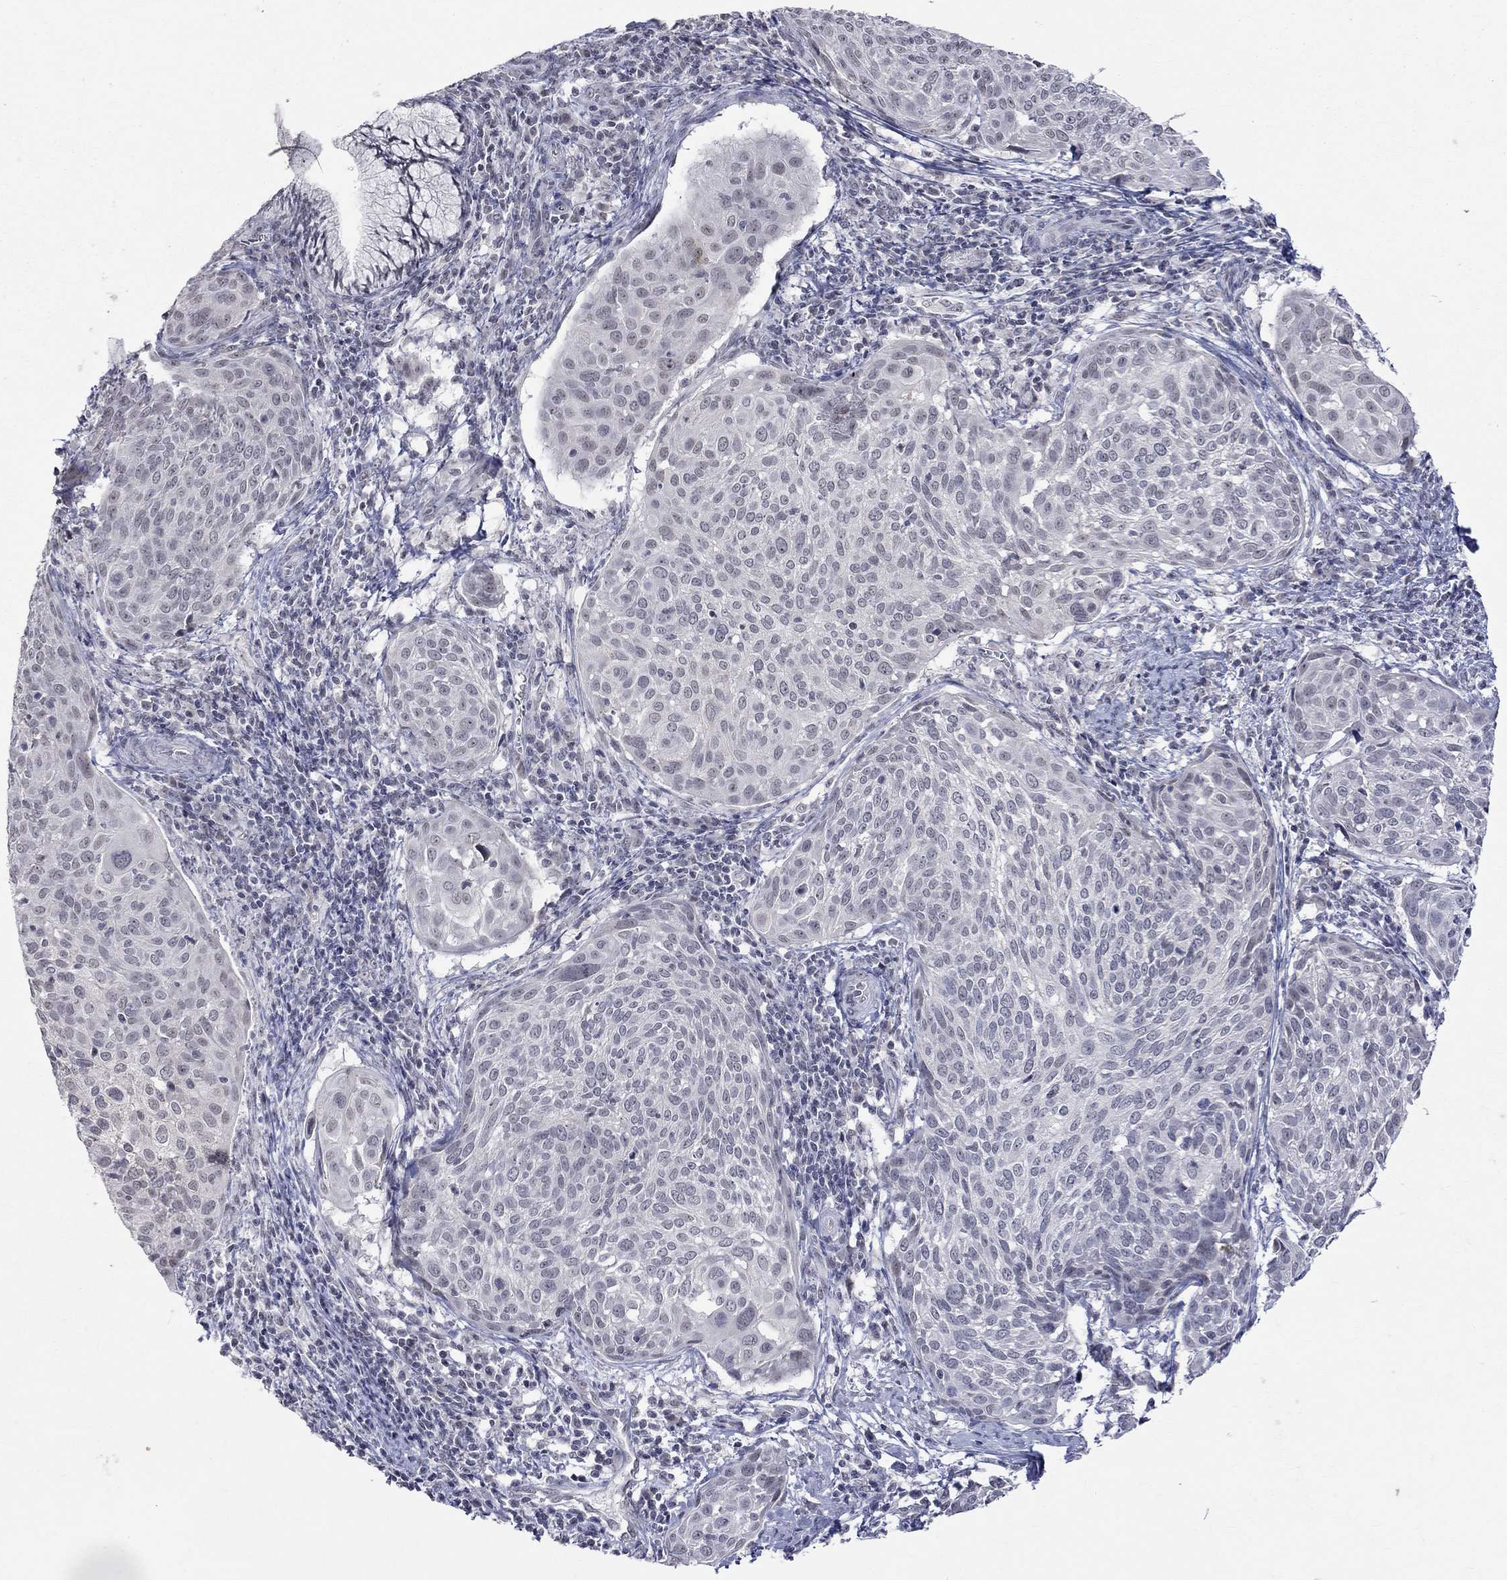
{"staining": {"intensity": "negative", "quantity": "none", "location": "none"}, "tissue": "cervical cancer", "cell_type": "Tumor cells", "image_type": "cancer", "snomed": [{"axis": "morphology", "description": "Squamous cell carcinoma, NOS"}, {"axis": "topography", "description": "Cervix"}], "caption": "This micrograph is of cervical cancer stained with immunohistochemistry (IHC) to label a protein in brown with the nuclei are counter-stained blue. There is no staining in tumor cells.", "gene": "TMEM143", "patient": {"sex": "female", "age": 39}}